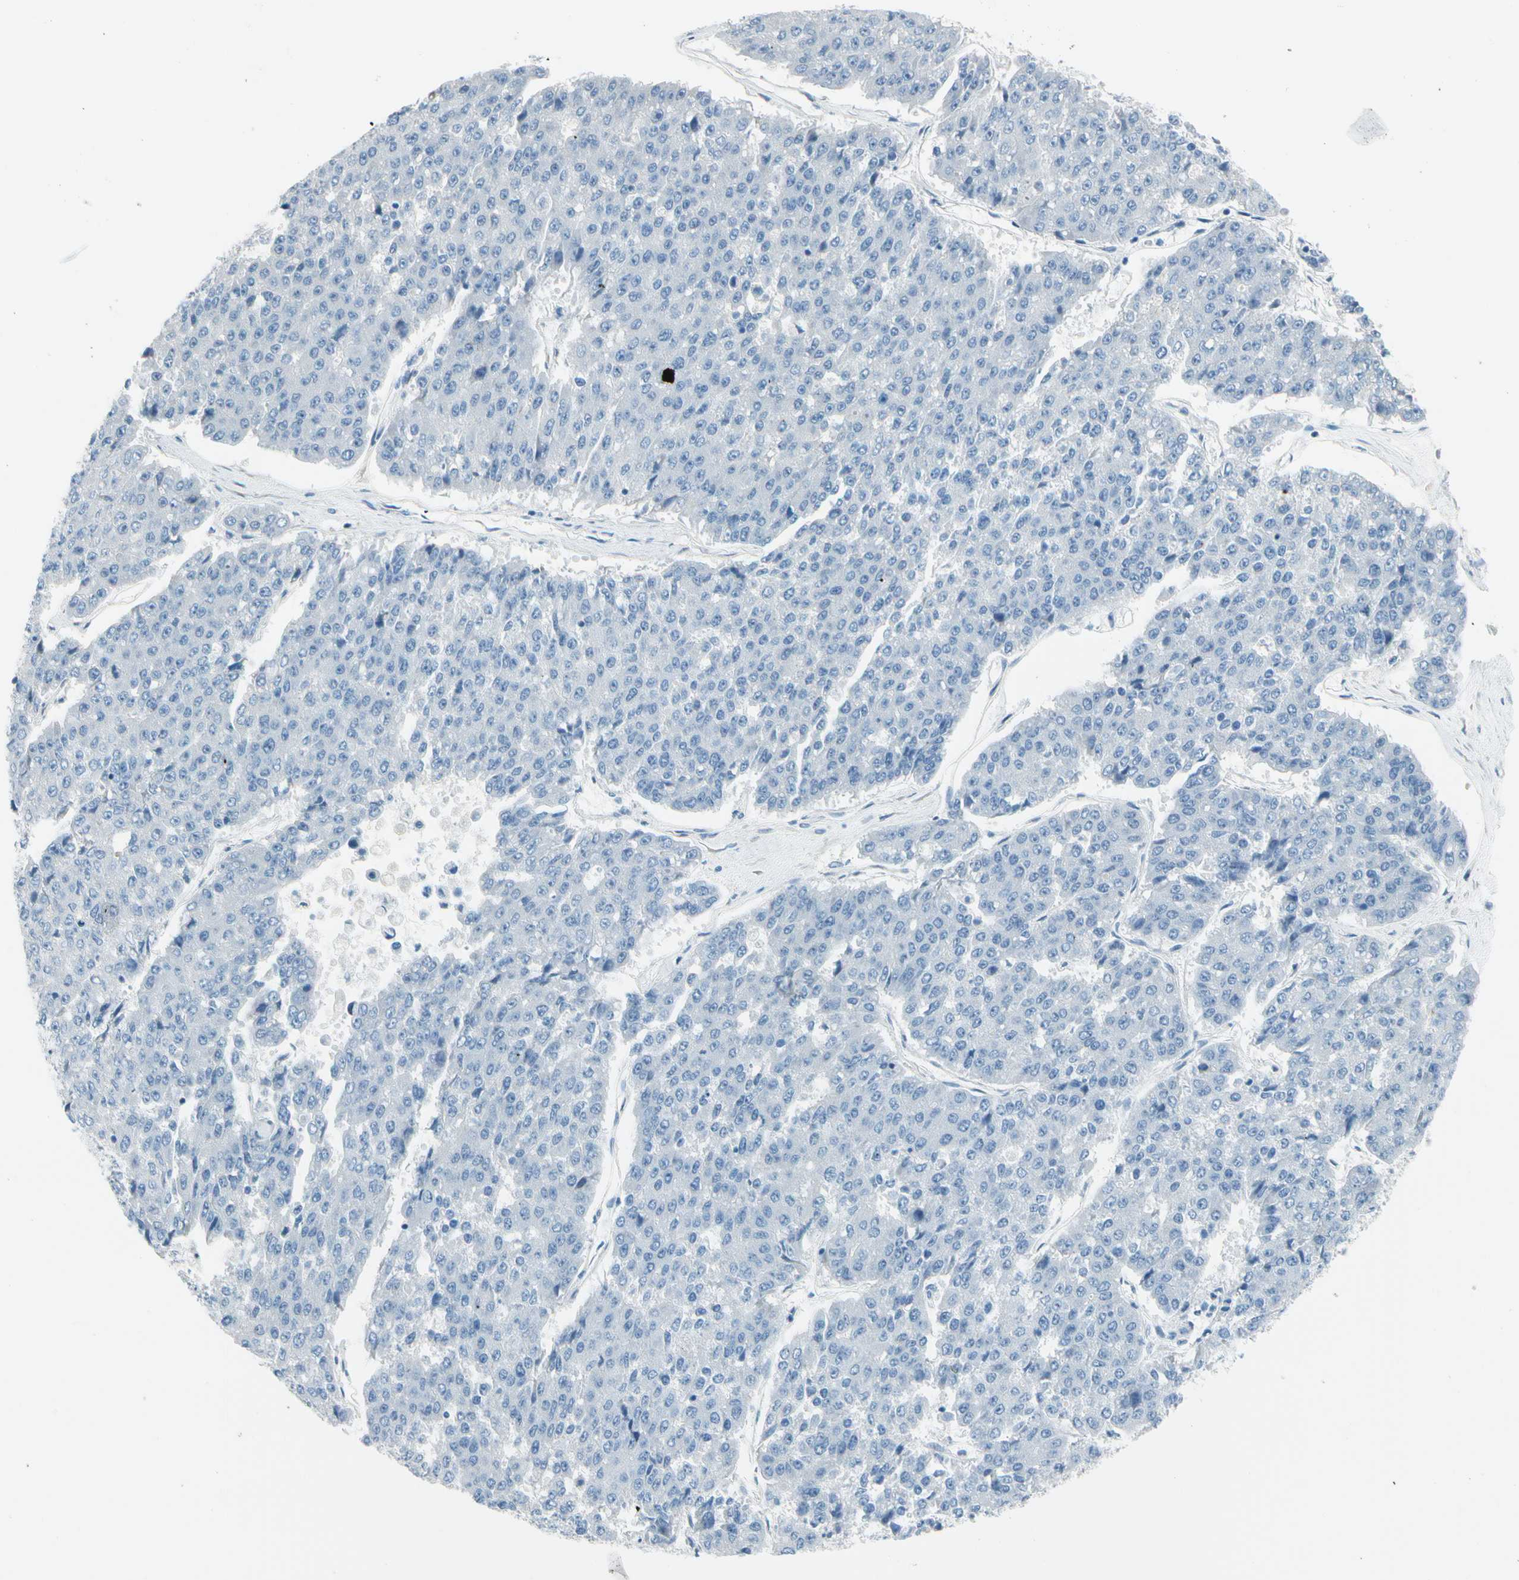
{"staining": {"intensity": "negative", "quantity": "none", "location": "none"}, "tissue": "pancreatic cancer", "cell_type": "Tumor cells", "image_type": "cancer", "snomed": [{"axis": "morphology", "description": "Adenocarcinoma, NOS"}, {"axis": "topography", "description": "Pancreas"}], "caption": "Immunohistochemistry of pancreatic cancer shows no staining in tumor cells. (DAB immunohistochemistry with hematoxylin counter stain).", "gene": "STK40", "patient": {"sex": "male", "age": 50}}